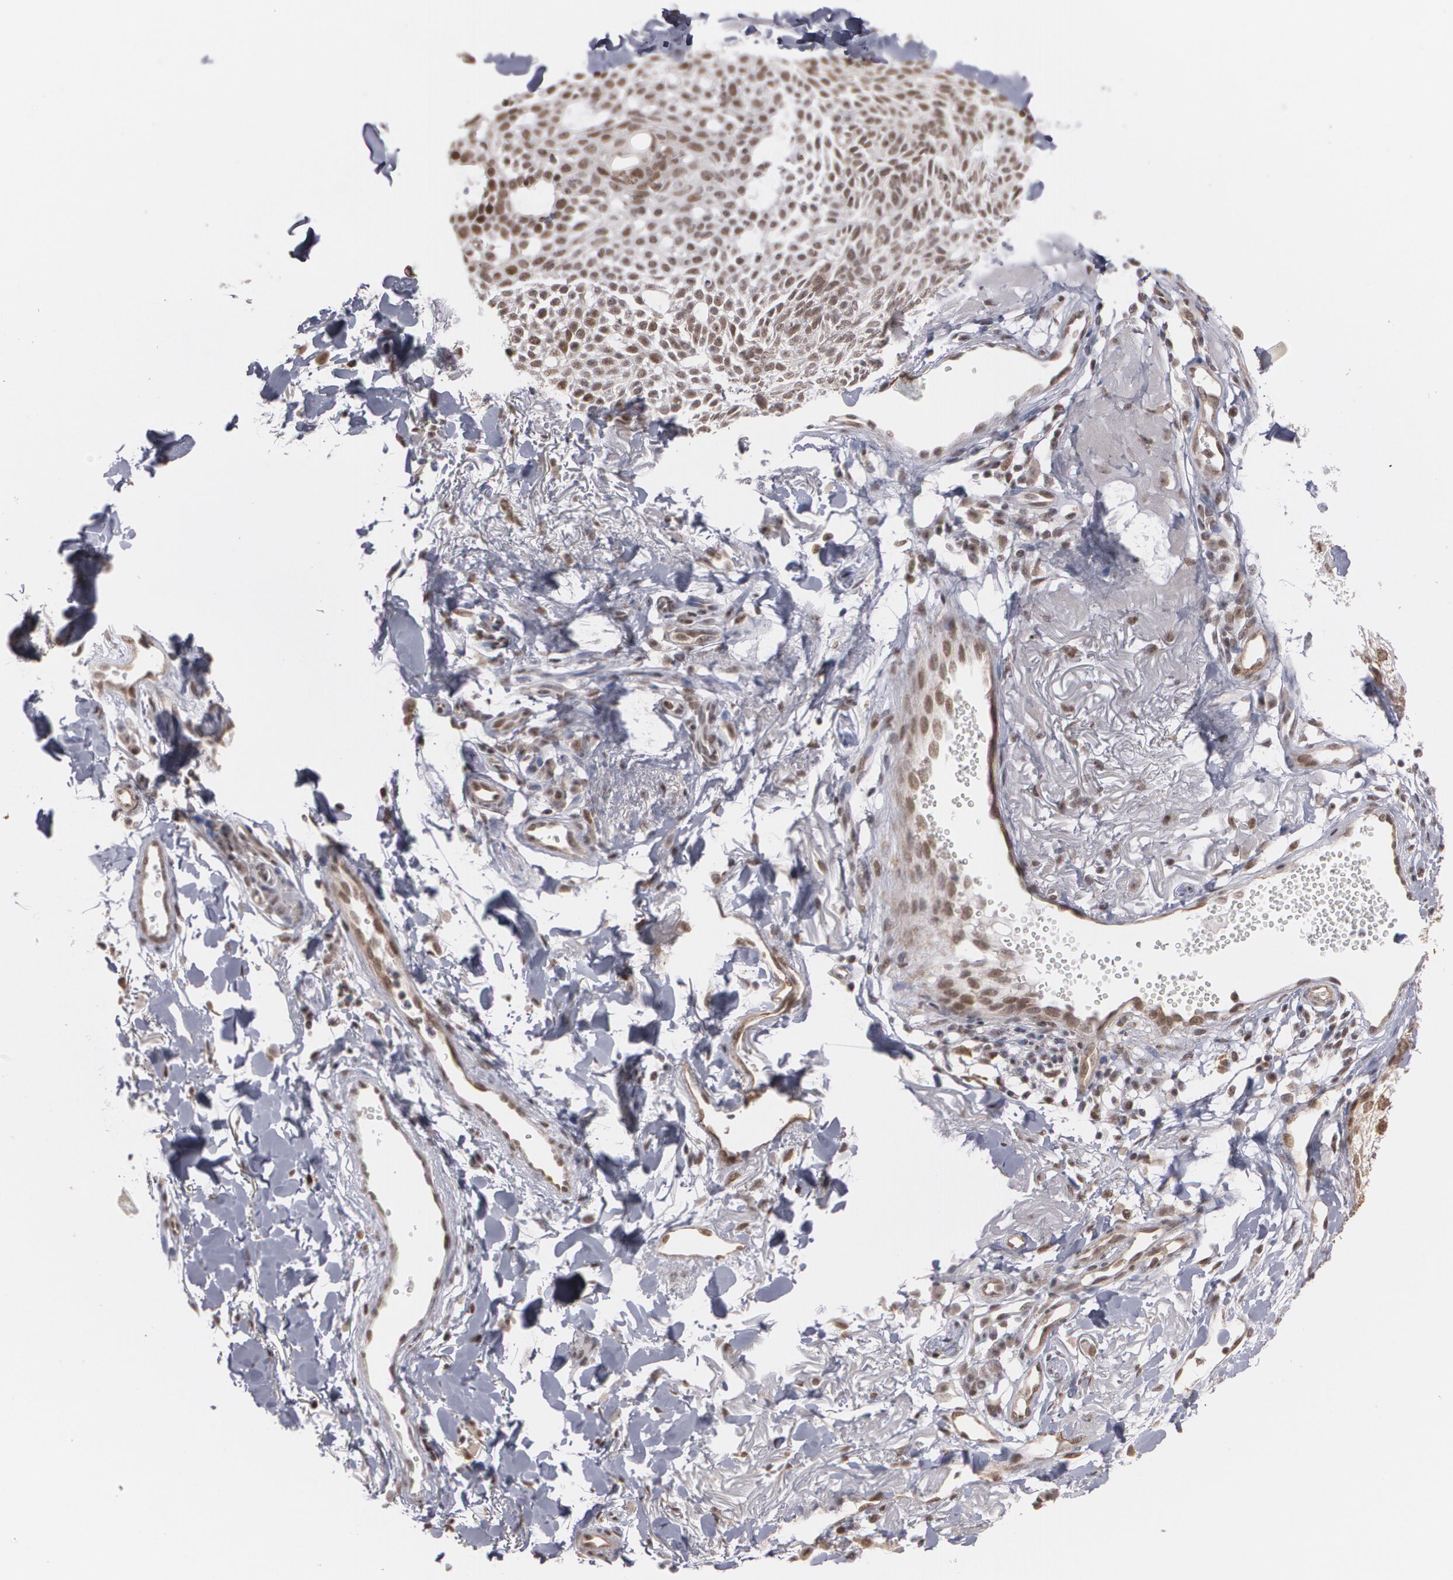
{"staining": {"intensity": "moderate", "quantity": ">75%", "location": "cytoplasmic/membranous,nuclear"}, "tissue": "skin cancer", "cell_type": "Tumor cells", "image_type": "cancer", "snomed": [{"axis": "morphology", "description": "Basal cell carcinoma"}, {"axis": "topography", "description": "Skin"}], "caption": "Immunohistochemistry (DAB) staining of basal cell carcinoma (skin) reveals moderate cytoplasmic/membranous and nuclear protein staining in about >75% of tumor cells.", "gene": "ZNF75A", "patient": {"sex": "male", "age": 74}}